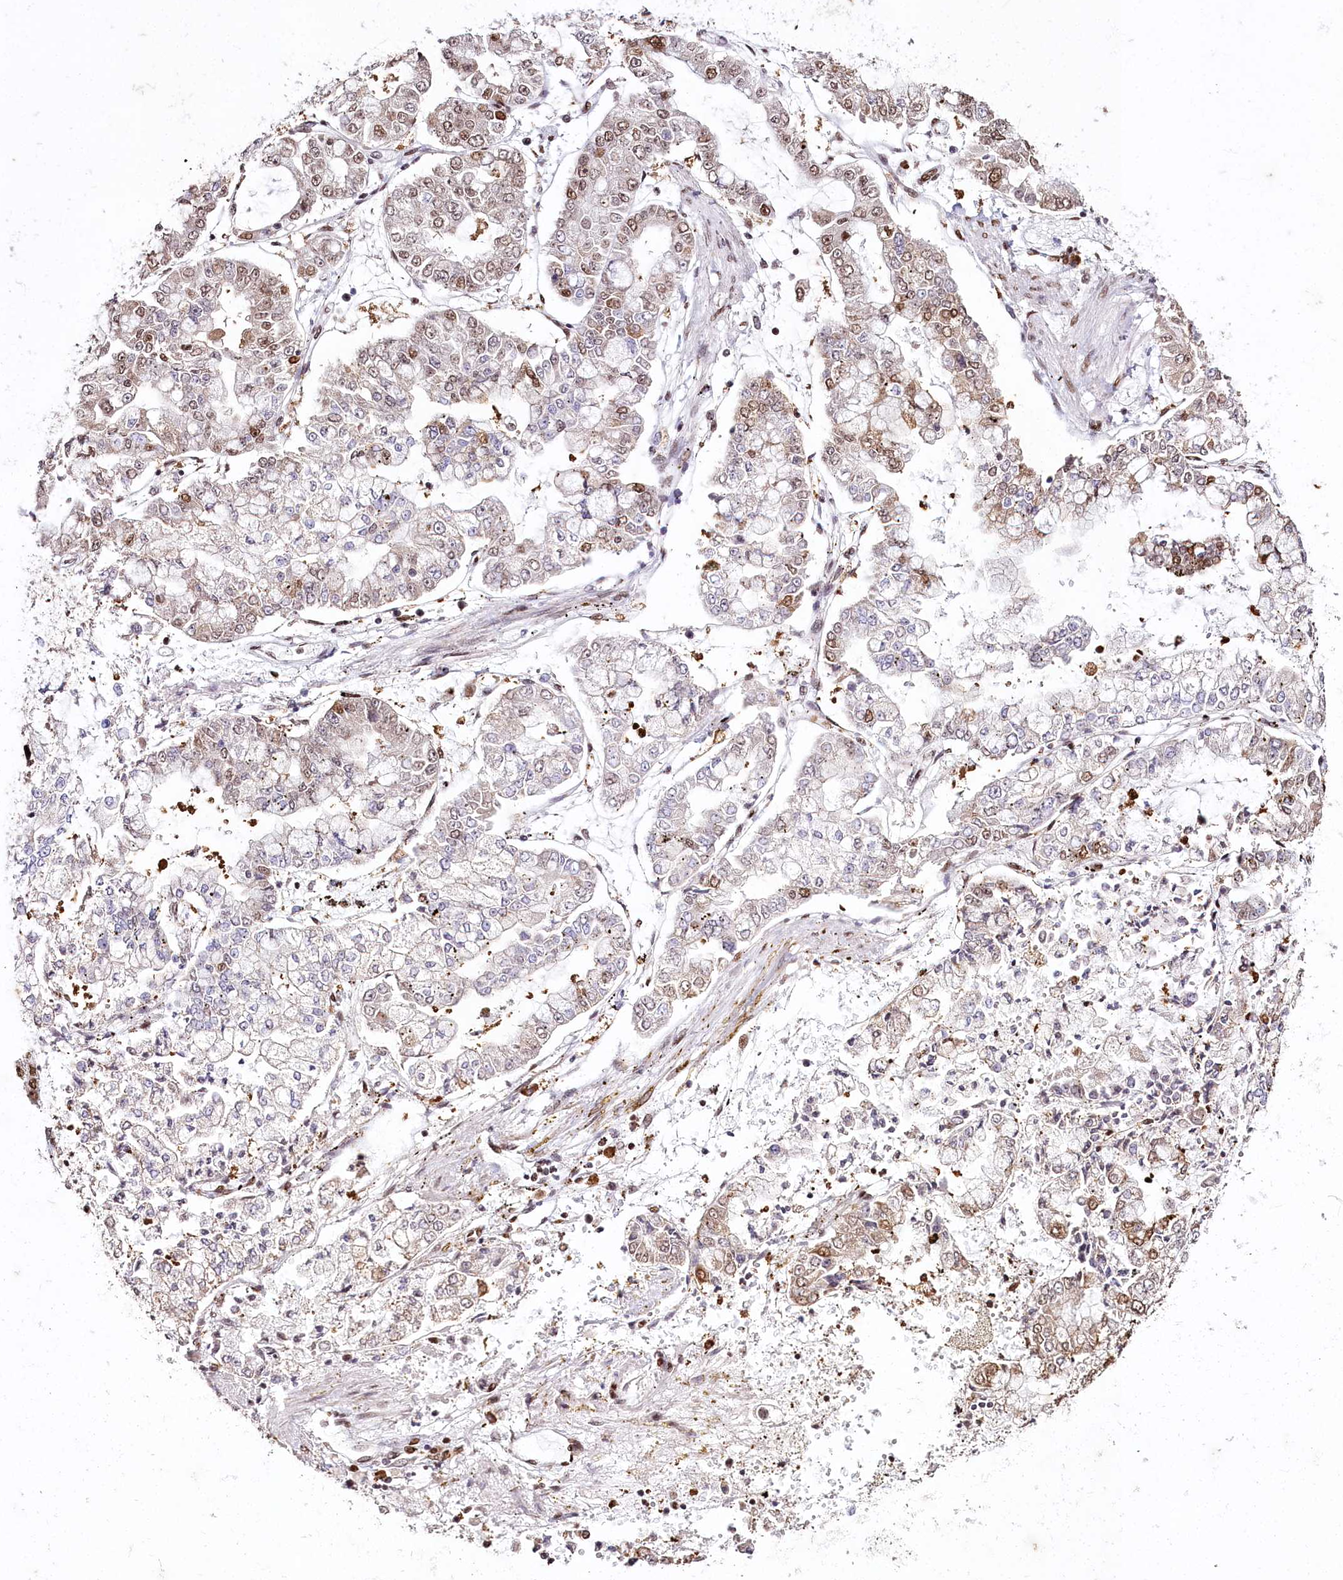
{"staining": {"intensity": "moderate", "quantity": "25%-75%", "location": "nuclear"}, "tissue": "stomach cancer", "cell_type": "Tumor cells", "image_type": "cancer", "snomed": [{"axis": "morphology", "description": "Adenocarcinoma, NOS"}, {"axis": "topography", "description": "Stomach"}], "caption": "Immunohistochemical staining of stomach adenocarcinoma displays medium levels of moderate nuclear protein positivity in approximately 25%-75% of tumor cells. The staining was performed using DAB to visualize the protein expression in brown, while the nuclei were stained in blue with hematoxylin (Magnification: 20x).", "gene": "SMARCE1", "patient": {"sex": "male", "age": 76}}